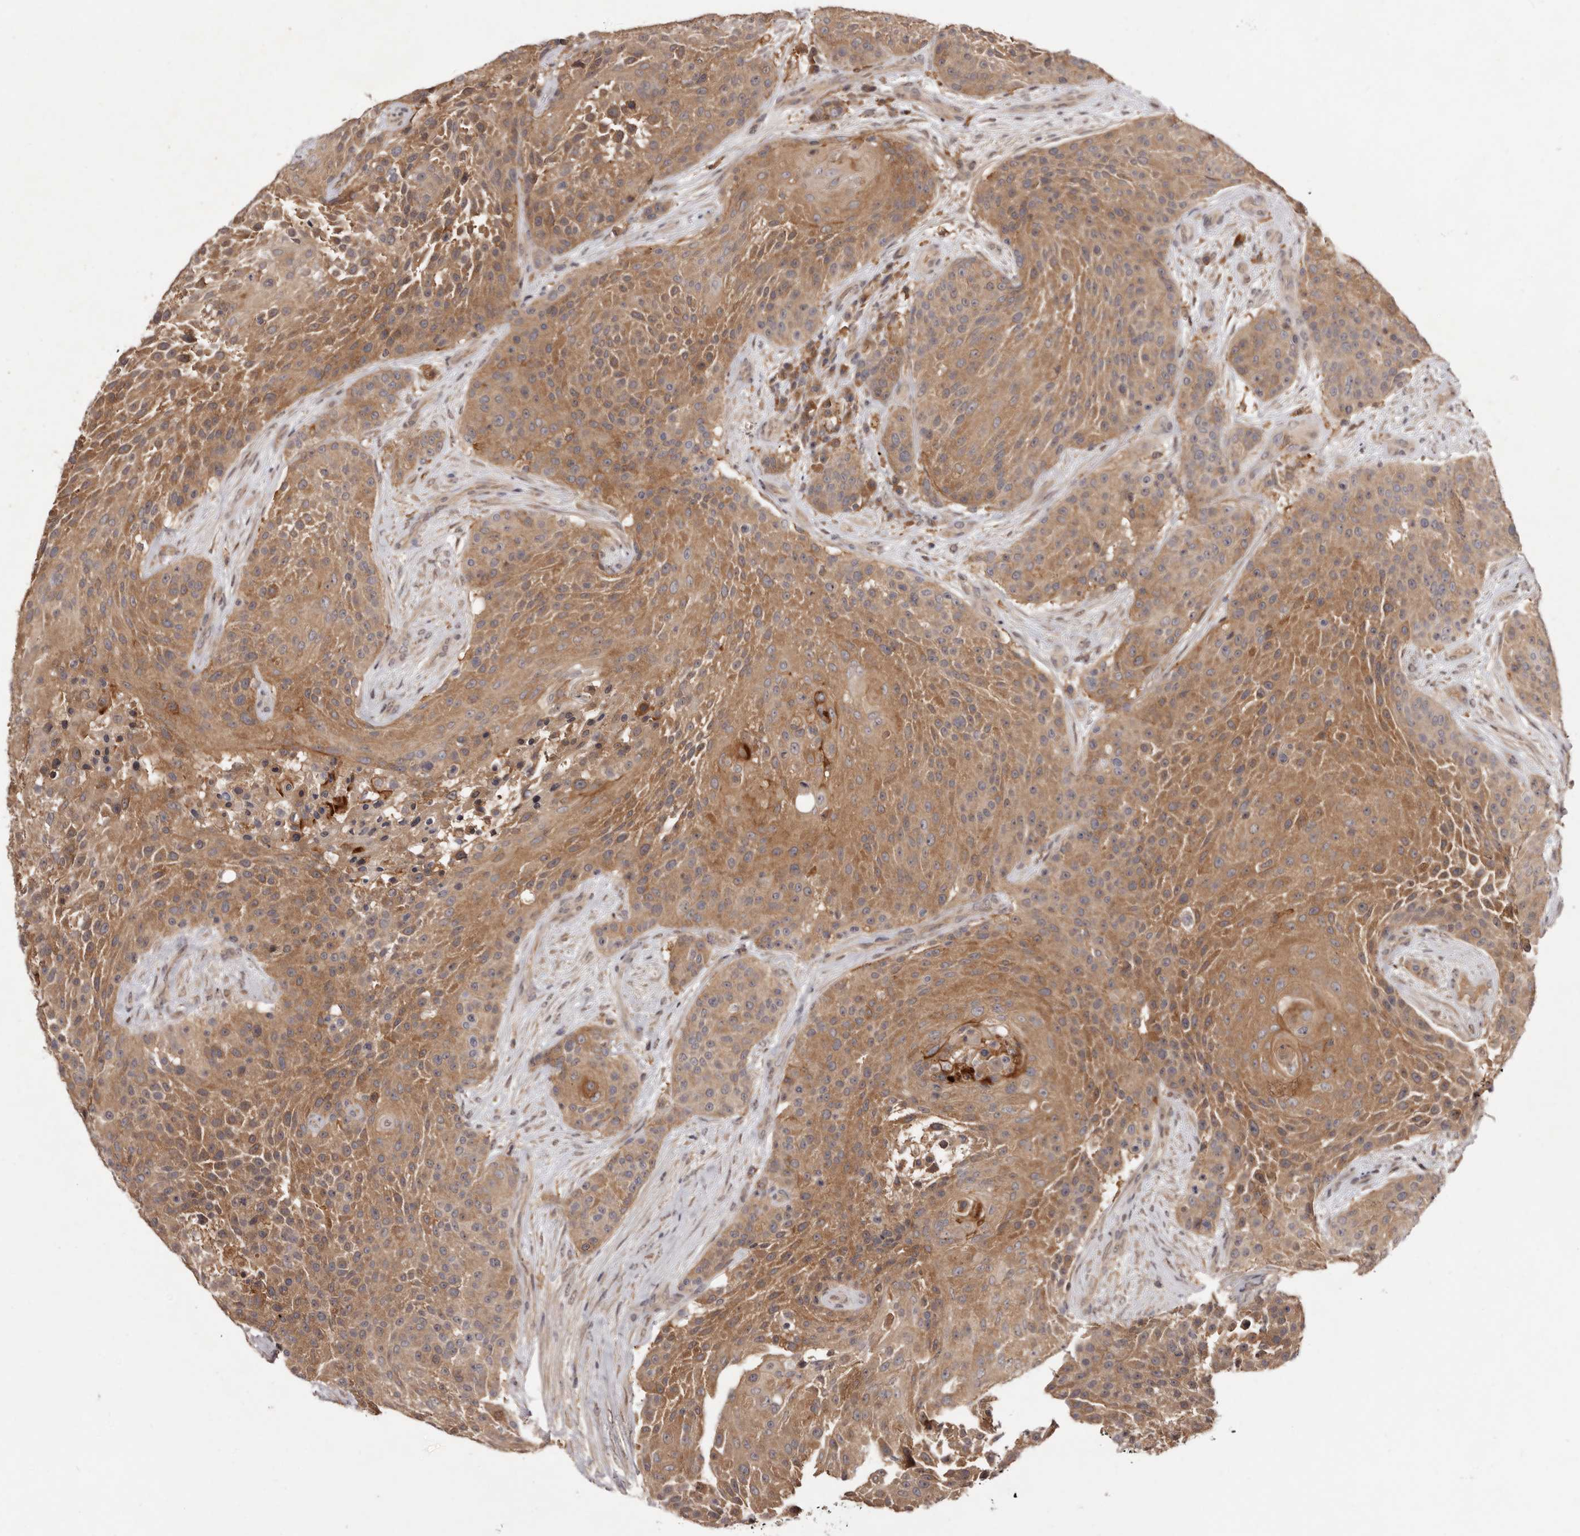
{"staining": {"intensity": "moderate", "quantity": ">75%", "location": "cytoplasmic/membranous"}, "tissue": "urothelial cancer", "cell_type": "Tumor cells", "image_type": "cancer", "snomed": [{"axis": "morphology", "description": "Urothelial carcinoma, High grade"}, {"axis": "topography", "description": "Urinary bladder"}], "caption": "A photomicrograph of human urothelial cancer stained for a protein displays moderate cytoplasmic/membranous brown staining in tumor cells.", "gene": "INAVA", "patient": {"sex": "female", "age": 63}}